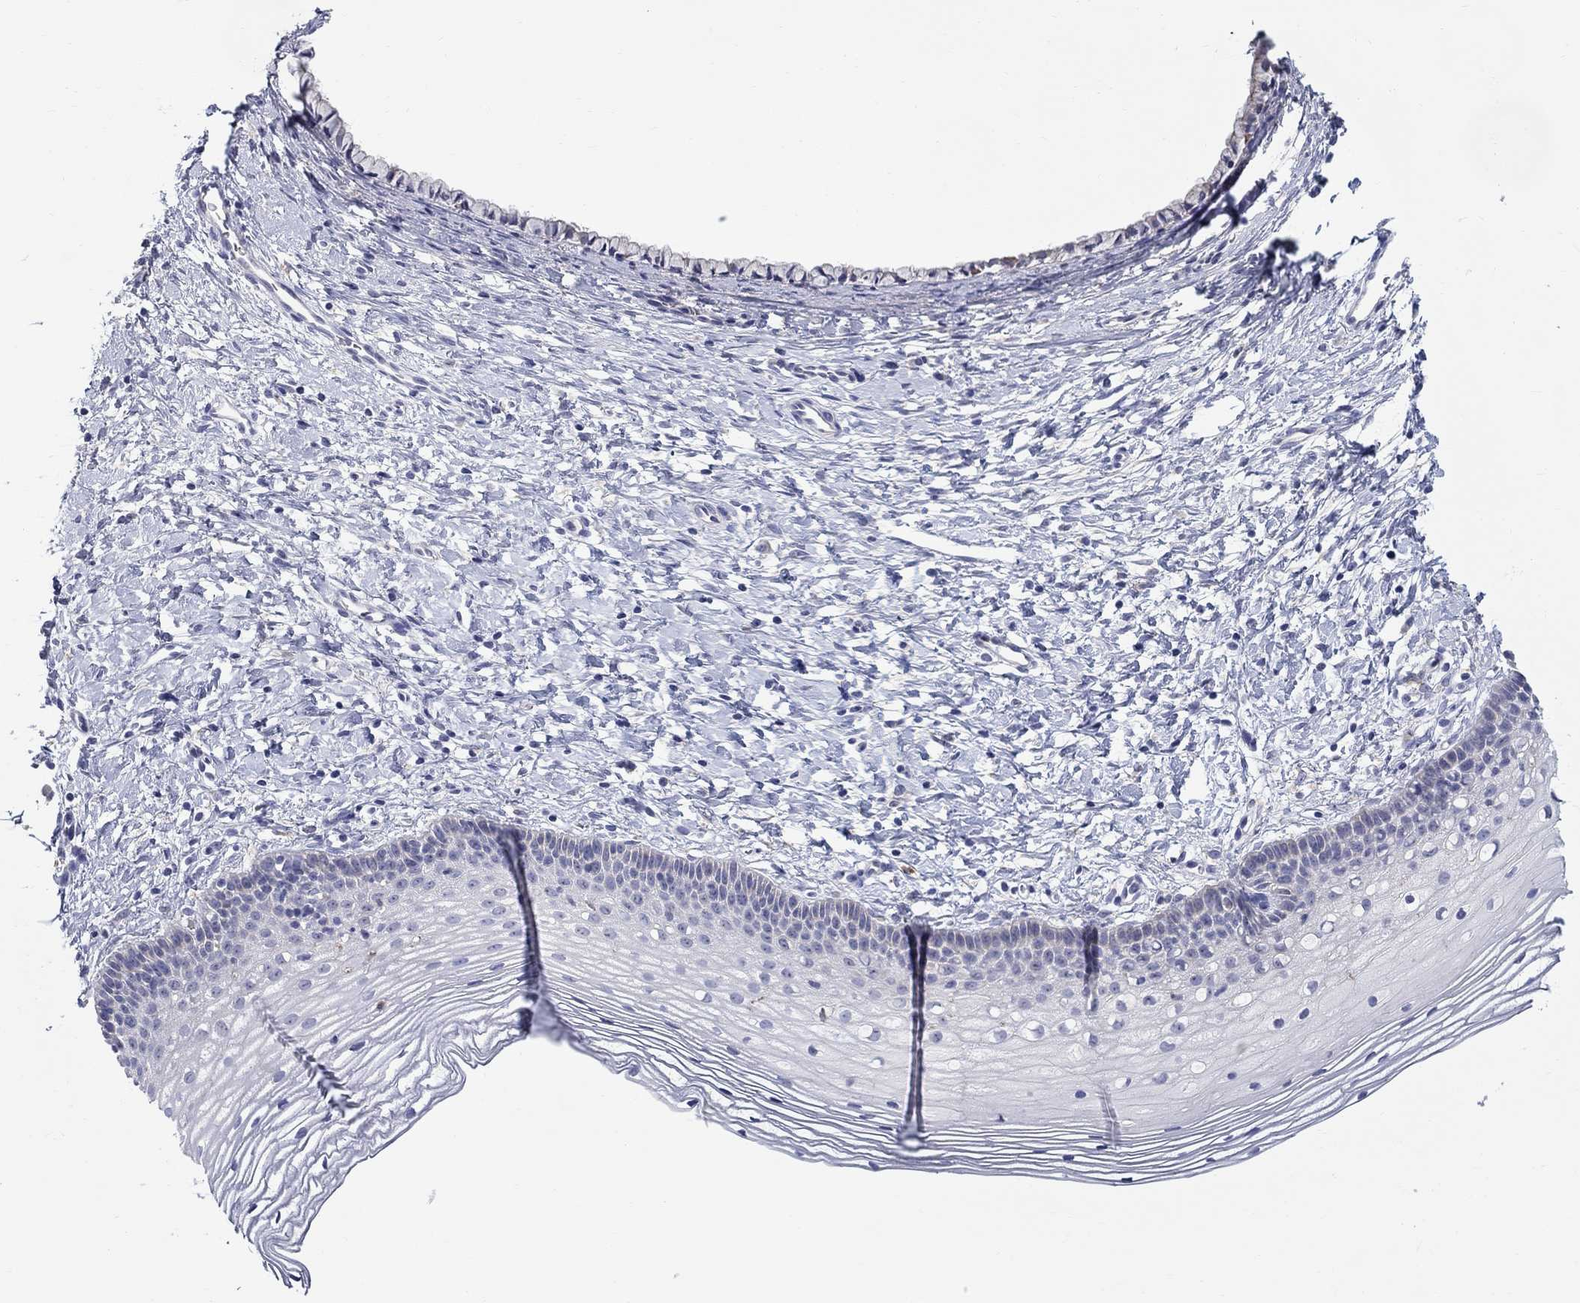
{"staining": {"intensity": "weak", "quantity": "25%-75%", "location": "cytoplasmic/membranous"}, "tissue": "cervix", "cell_type": "Glandular cells", "image_type": "normal", "snomed": [{"axis": "morphology", "description": "Normal tissue, NOS"}, {"axis": "topography", "description": "Cervix"}], "caption": "This is a histology image of IHC staining of benign cervix, which shows weak positivity in the cytoplasmic/membranous of glandular cells.", "gene": "QRFPR", "patient": {"sex": "female", "age": 39}}